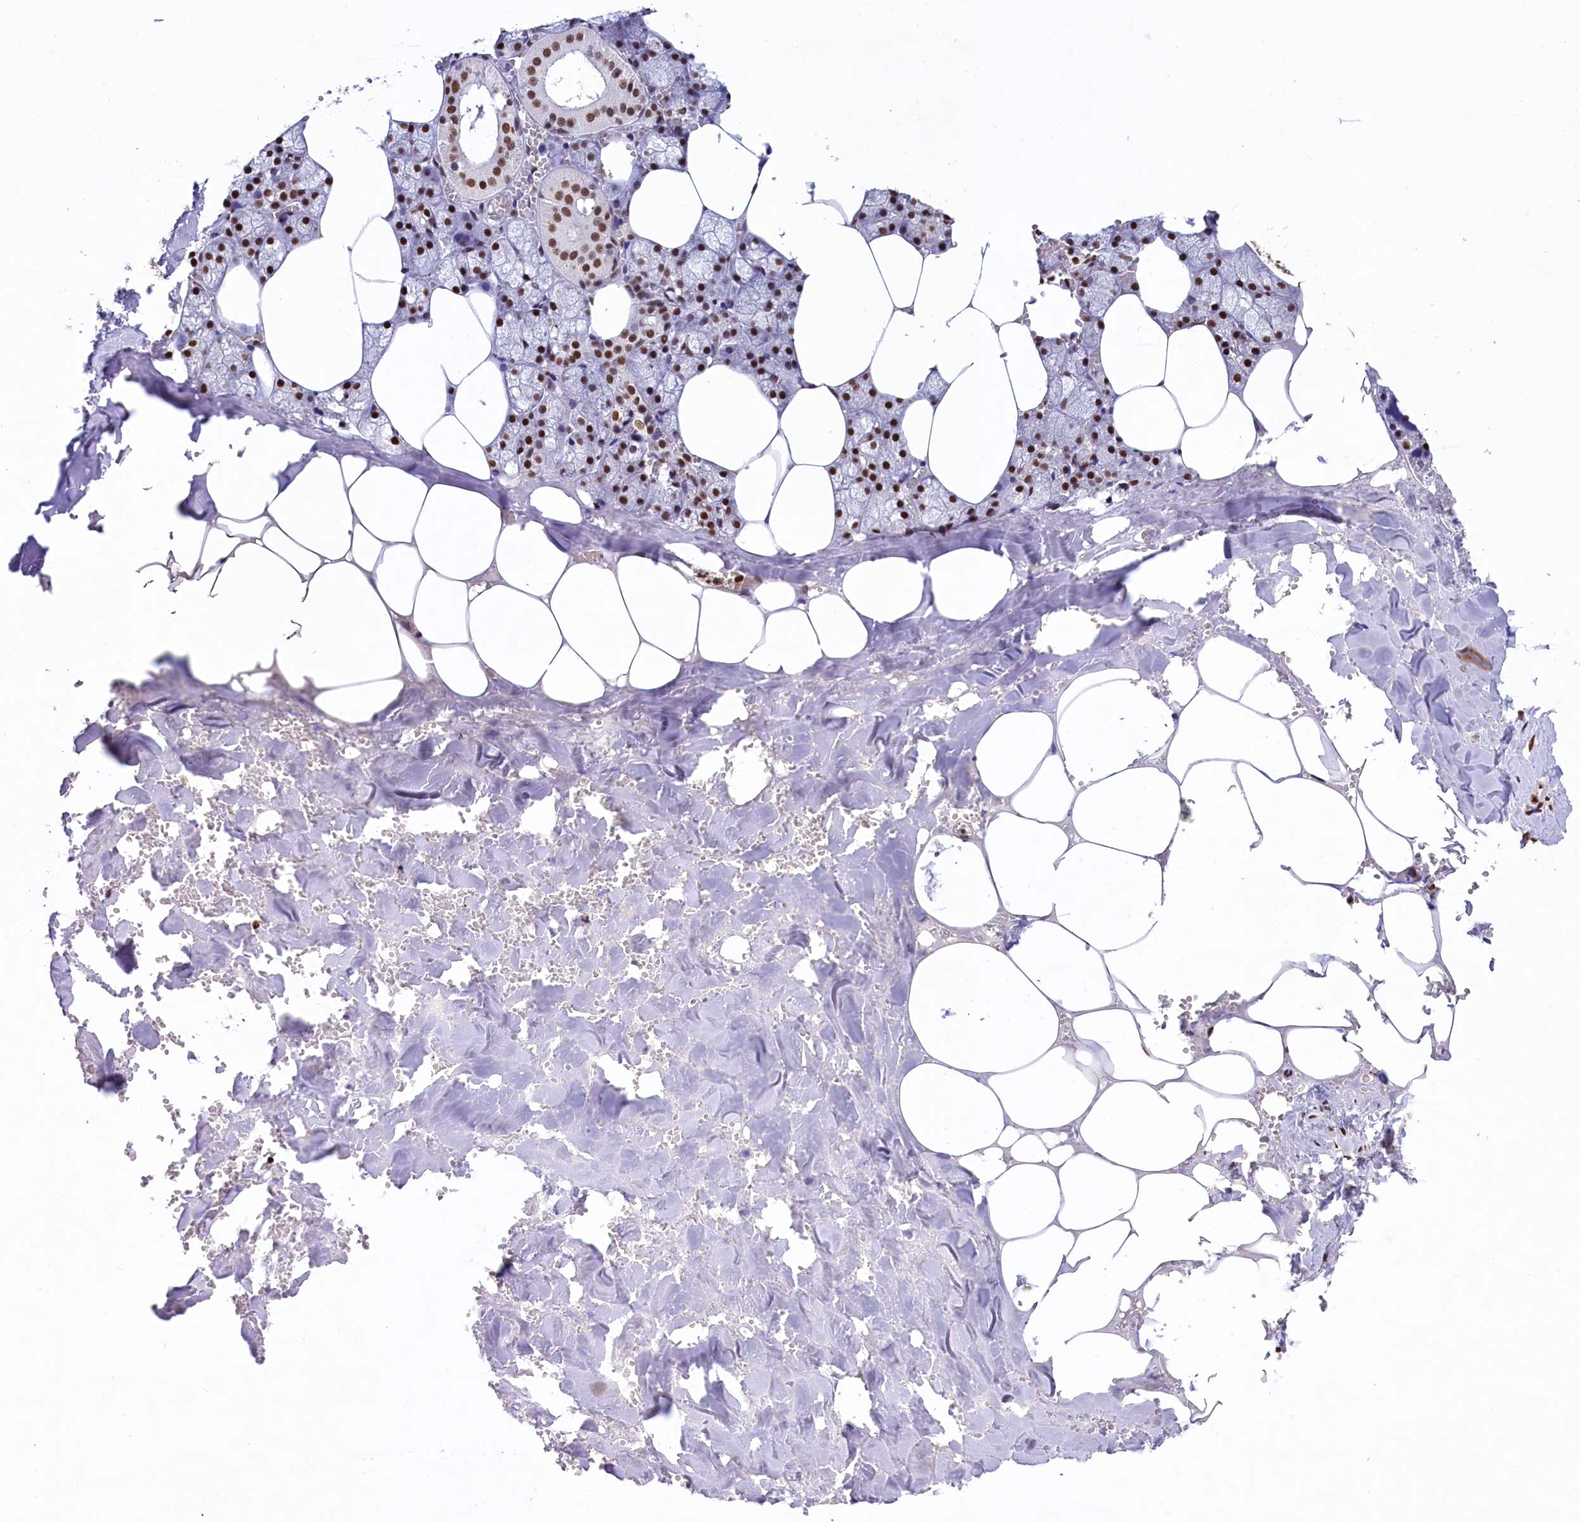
{"staining": {"intensity": "moderate", "quantity": ">75%", "location": "nuclear"}, "tissue": "salivary gland", "cell_type": "Glandular cells", "image_type": "normal", "snomed": [{"axis": "morphology", "description": "Normal tissue, NOS"}, {"axis": "topography", "description": "Salivary gland"}], "caption": "Immunohistochemistry (DAB) staining of benign salivary gland demonstrates moderate nuclear protein expression in about >75% of glandular cells. (brown staining indicates protein expression, while blue staining denotes nuclei).", "gene": "SNRPD2", "patient": {"sex": "male", "age": 62}}